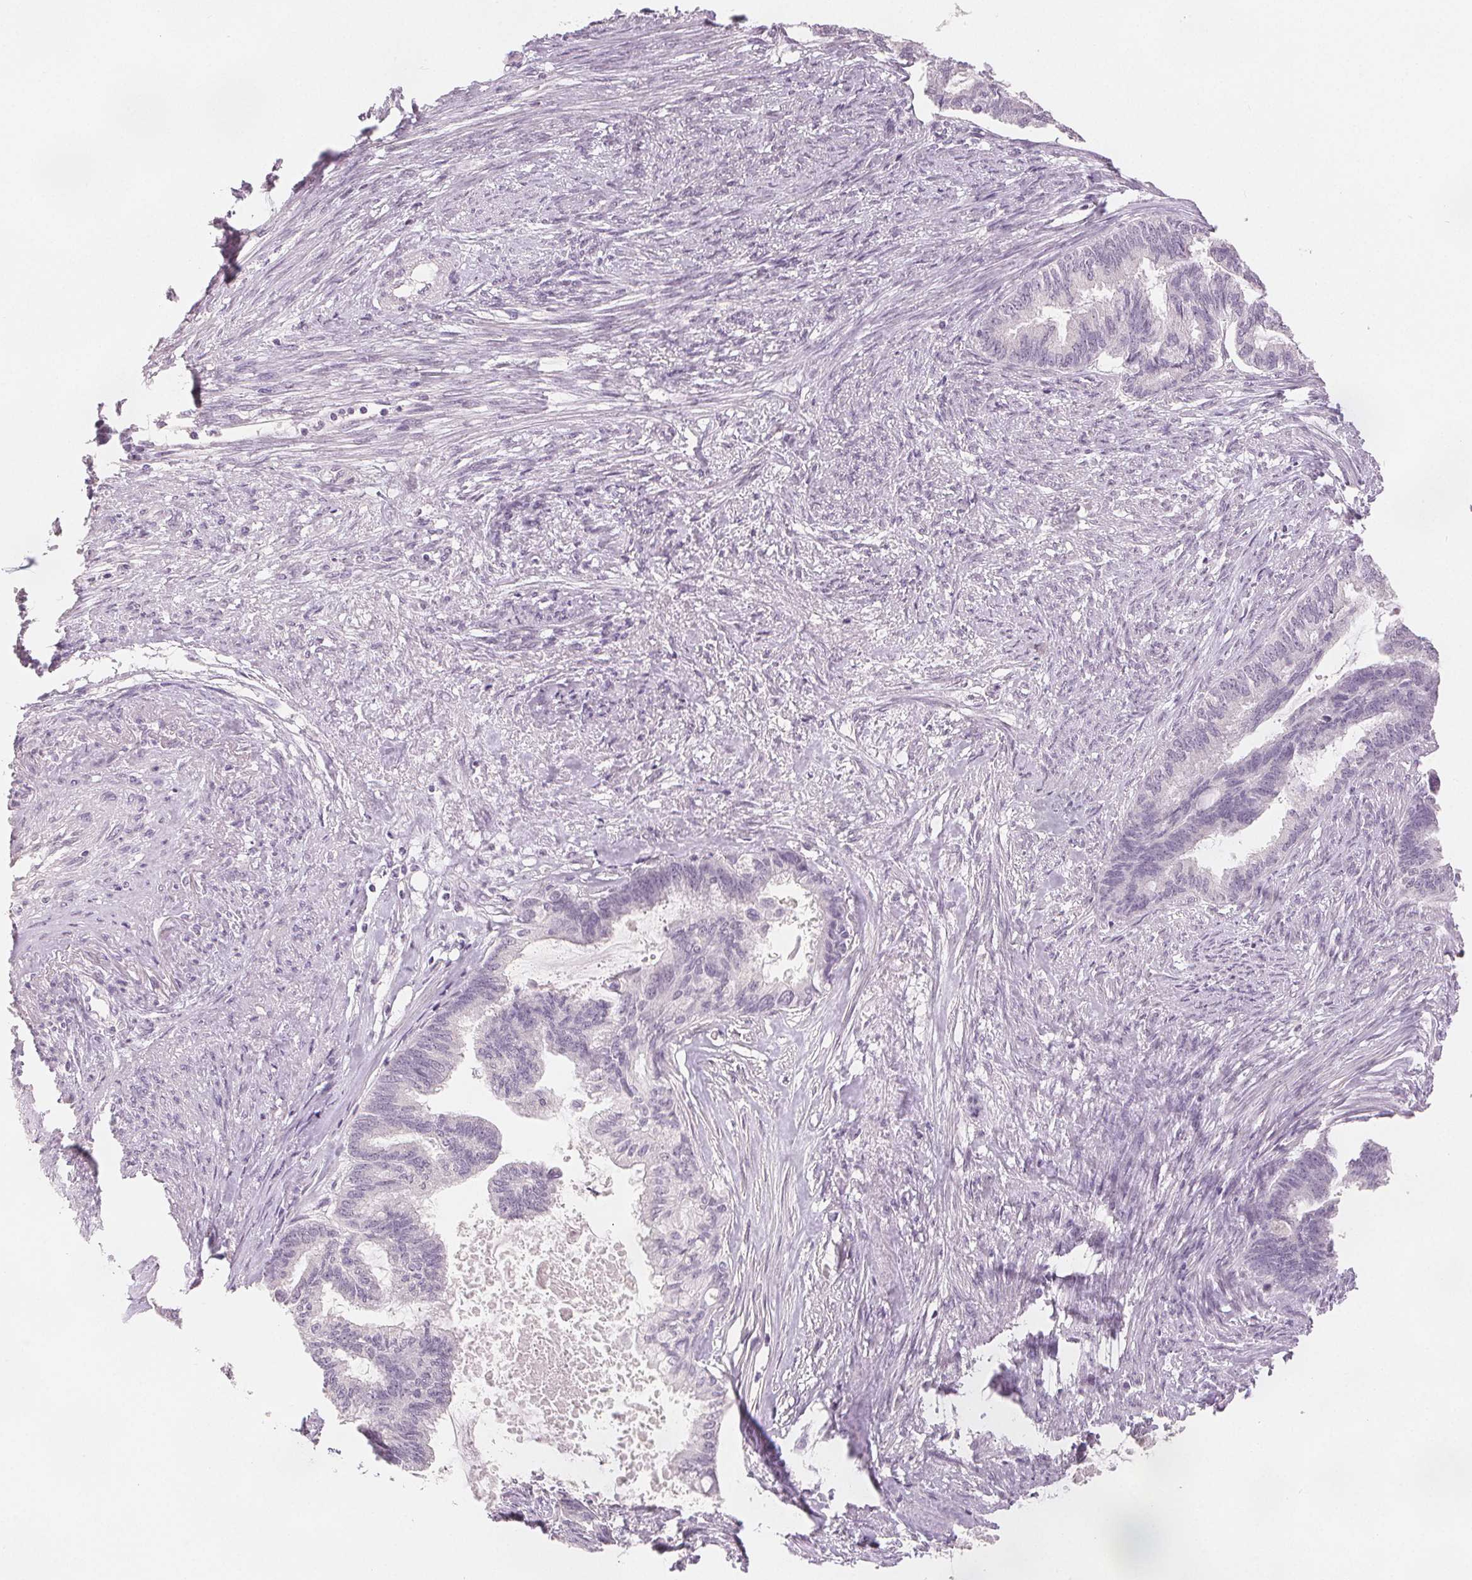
{"staining": {"intensity": "negative", "quantity": "none", "location": "none"}, "tissue": "endometrial cancer", "cell_type": "Tumor cells", "image_type": "cancer", "snomed": [{"axis": "morphology", "description": "Adenocarcinoma, NOS"}, {"axis": "topography", "description": "Endometrium"}], "caption": "Immunohistochemical staining of human endometrial adenocarcinoma reveals no significant positivity in tumor cells.", "gene": "SLC27A5", "patient": {"sex": "female", "age": 86}}